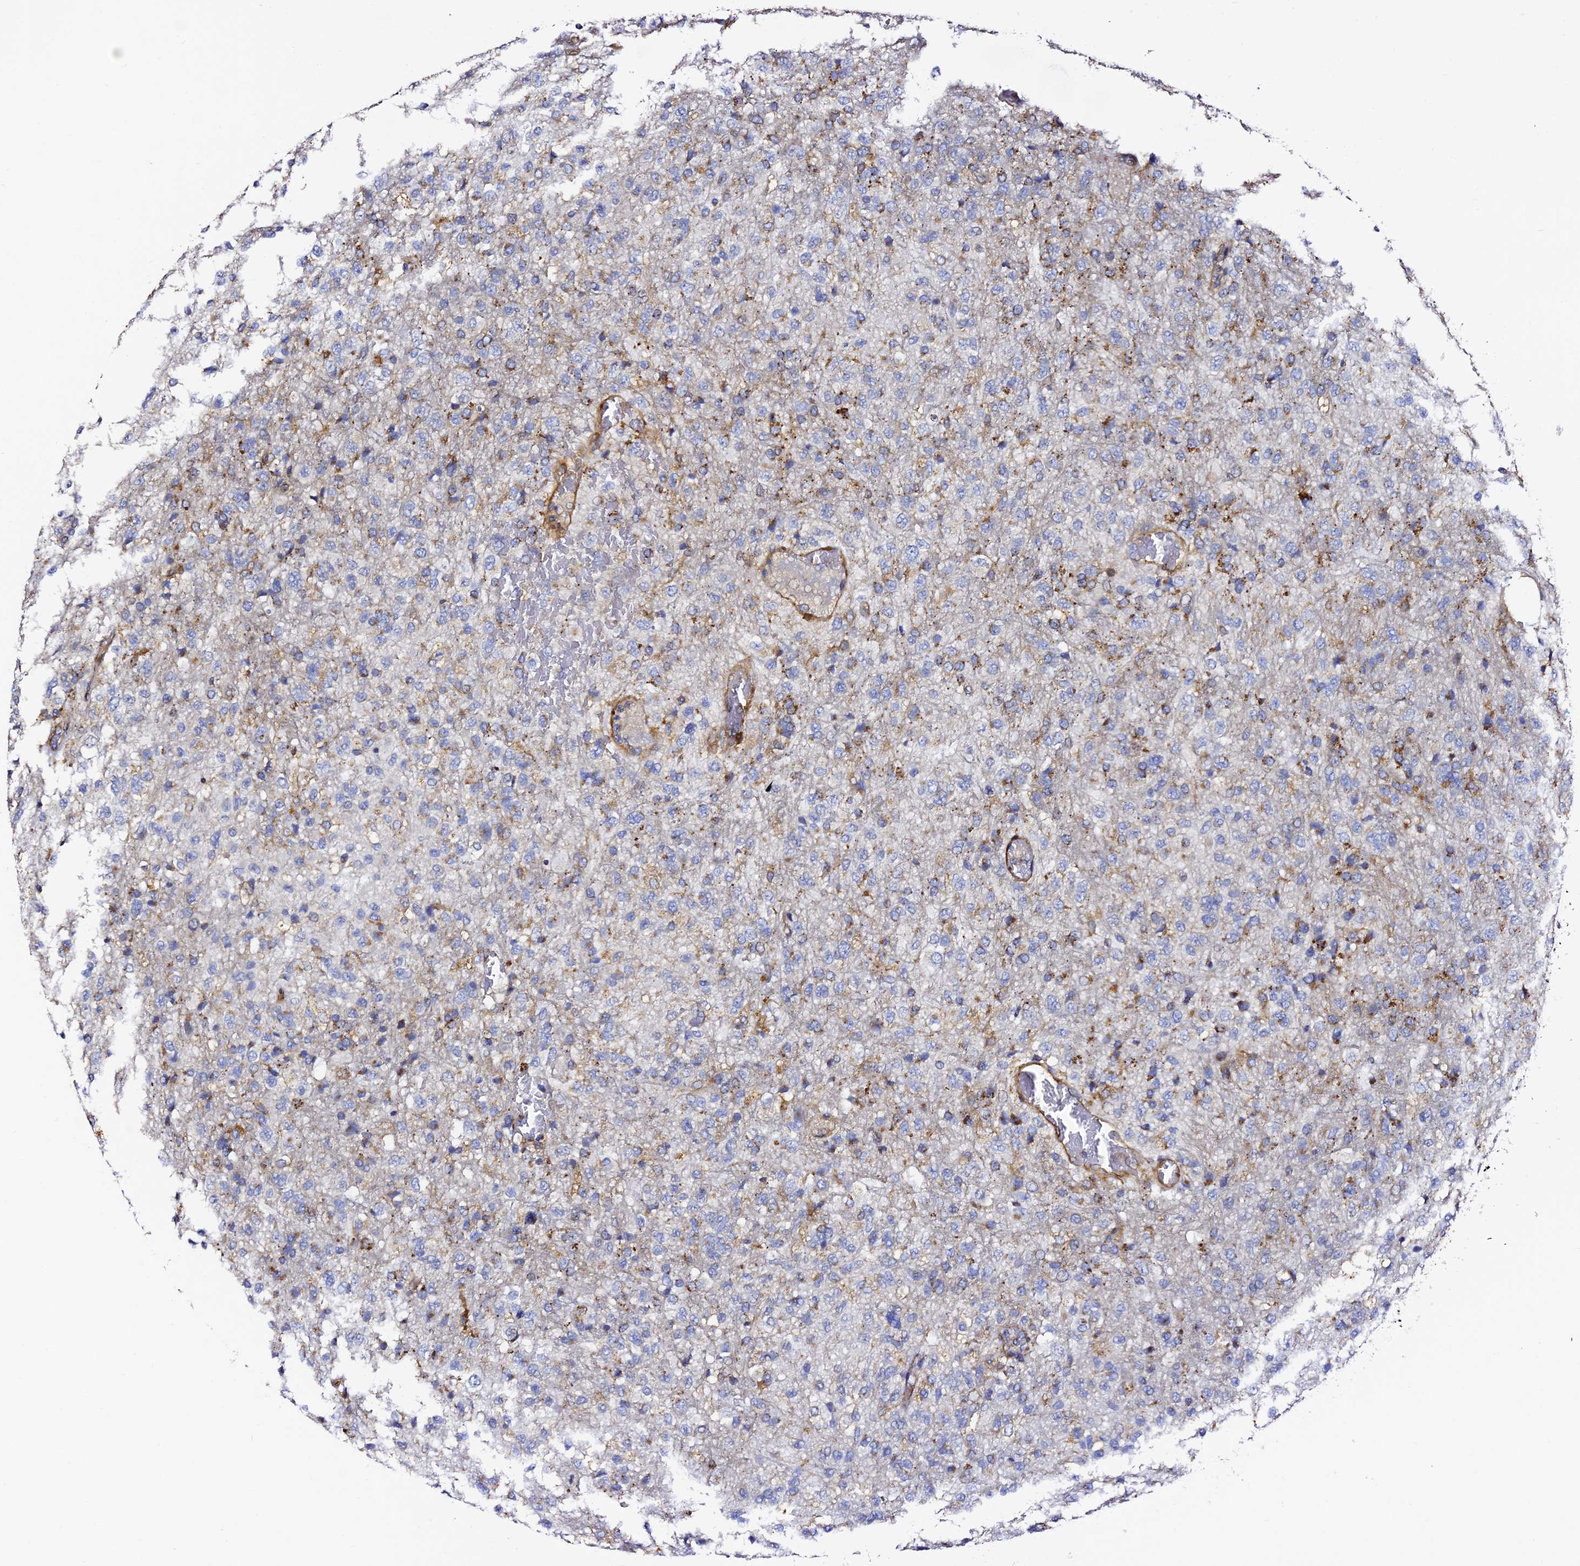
{"staining": {"intensity": "moderate", "quantity": "<25%", "location": "cytoplasmic/membranous"}, "tissue": "glioma", "cell_type": "Tumor cells", "image_type": "cancer", "snomed": [{"axis": "morphology", "description": "Glioma, malignant, High grade"}, {"axis": "topography", "description": "Brain"}], "caption": "Protein analysis of malignant glioma (high-grade) tissue demonstrates moderate cytoplasmic/membranous staining in about <25% of tumor cells. The staining is performed using DAB (3,3'-diaminobenzidine) brown chromogen to label protein expression. The nuclei are counter-stained blue using hematoxylin.", "gene": "TRPV2", "patient": {"sex": "female", "age": 74}}